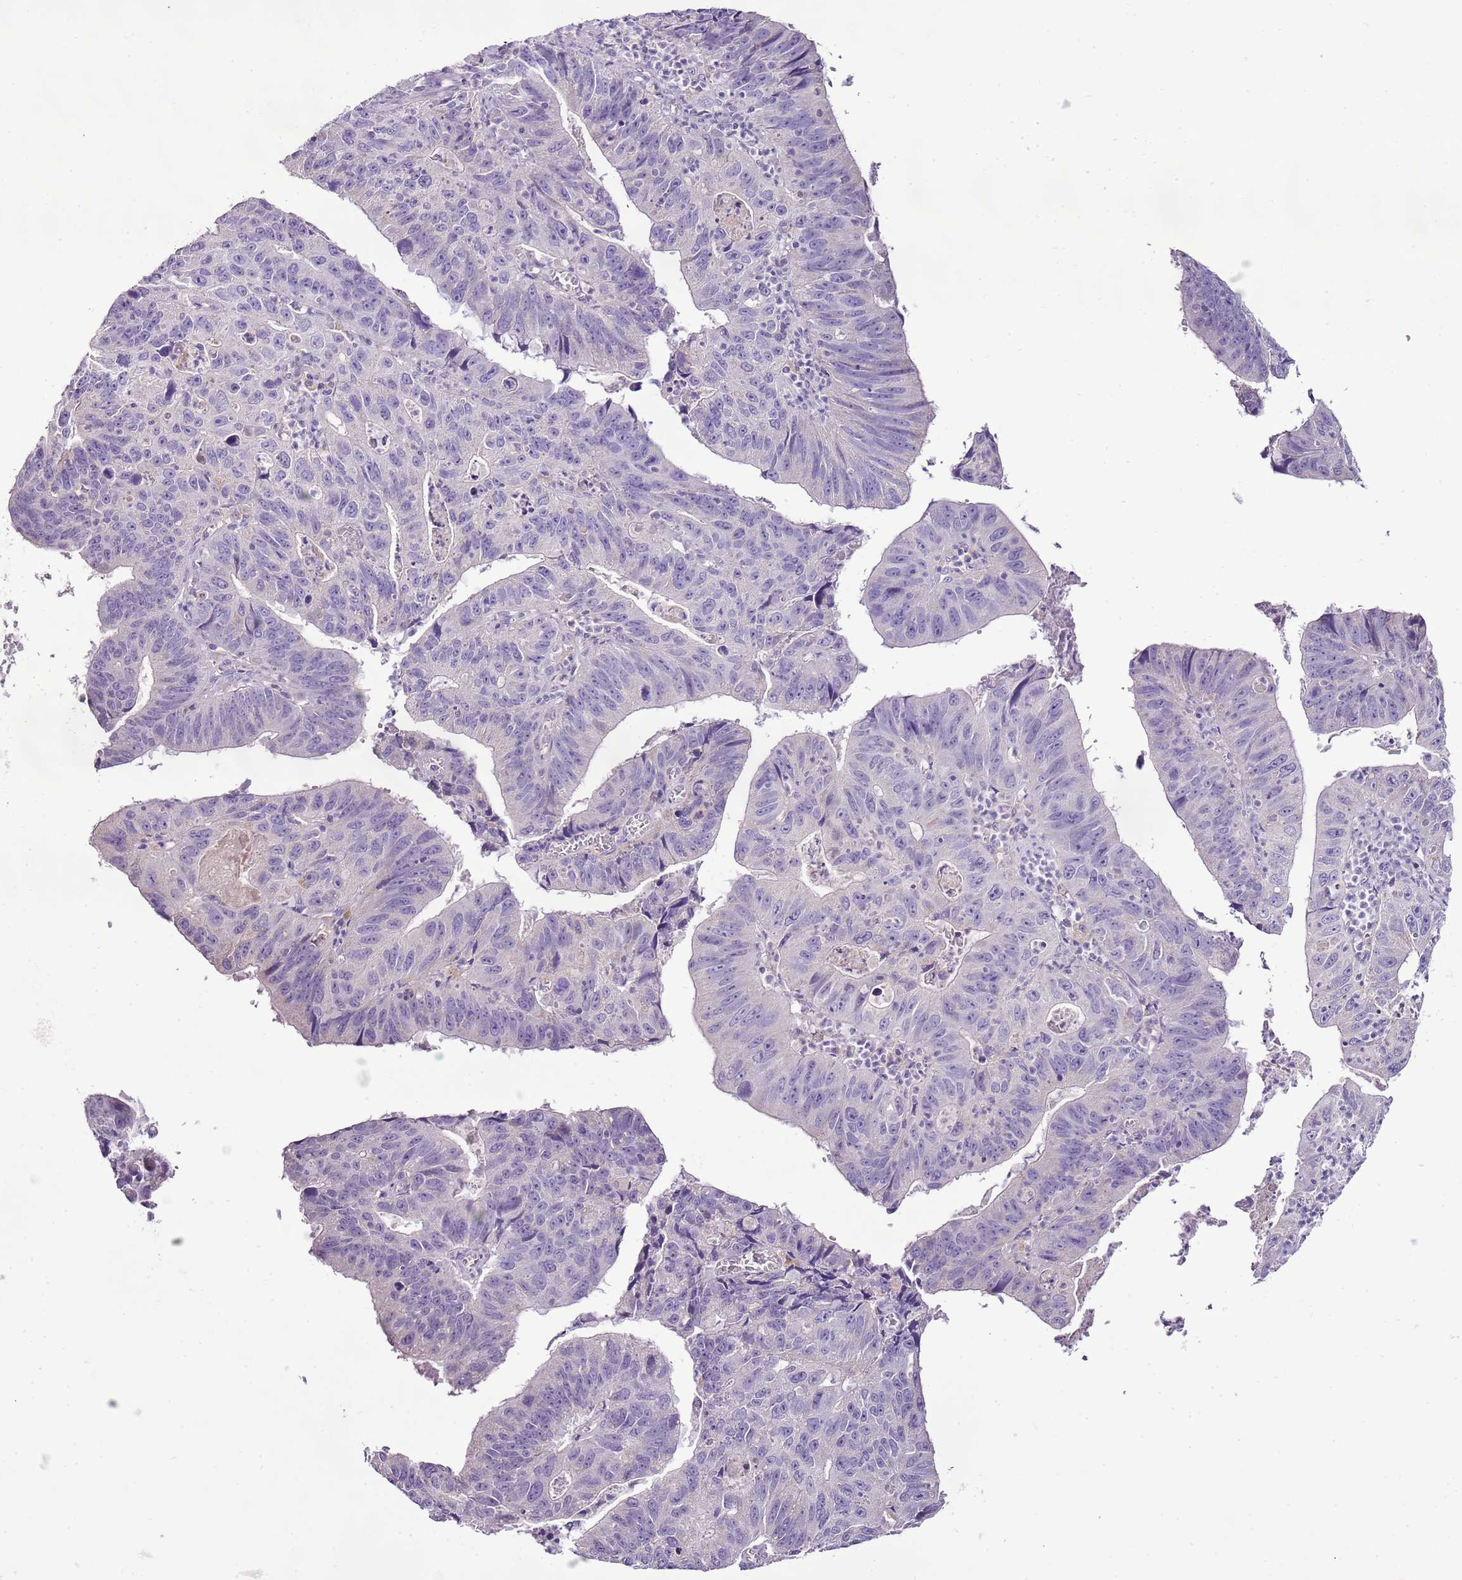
{"staining": {"intensity": "negative", "quantity": "none", "location": "none"}, "tissue": "stomach cancer", "cell_type": "Tumor cells", "image_type": "cancer", "snomed": [{"axis": "morphology", "description": "Adenocarcinoma, NOS"}, {"axis": "topography", "description": "Stomach"}], "caption": "Histopathology image shows no protein positivity in tumor cells of adenocarcinoma (stomach) tissue.", "gene": "CMKLR1", "patient": {"sex": "male", "age": 59}}